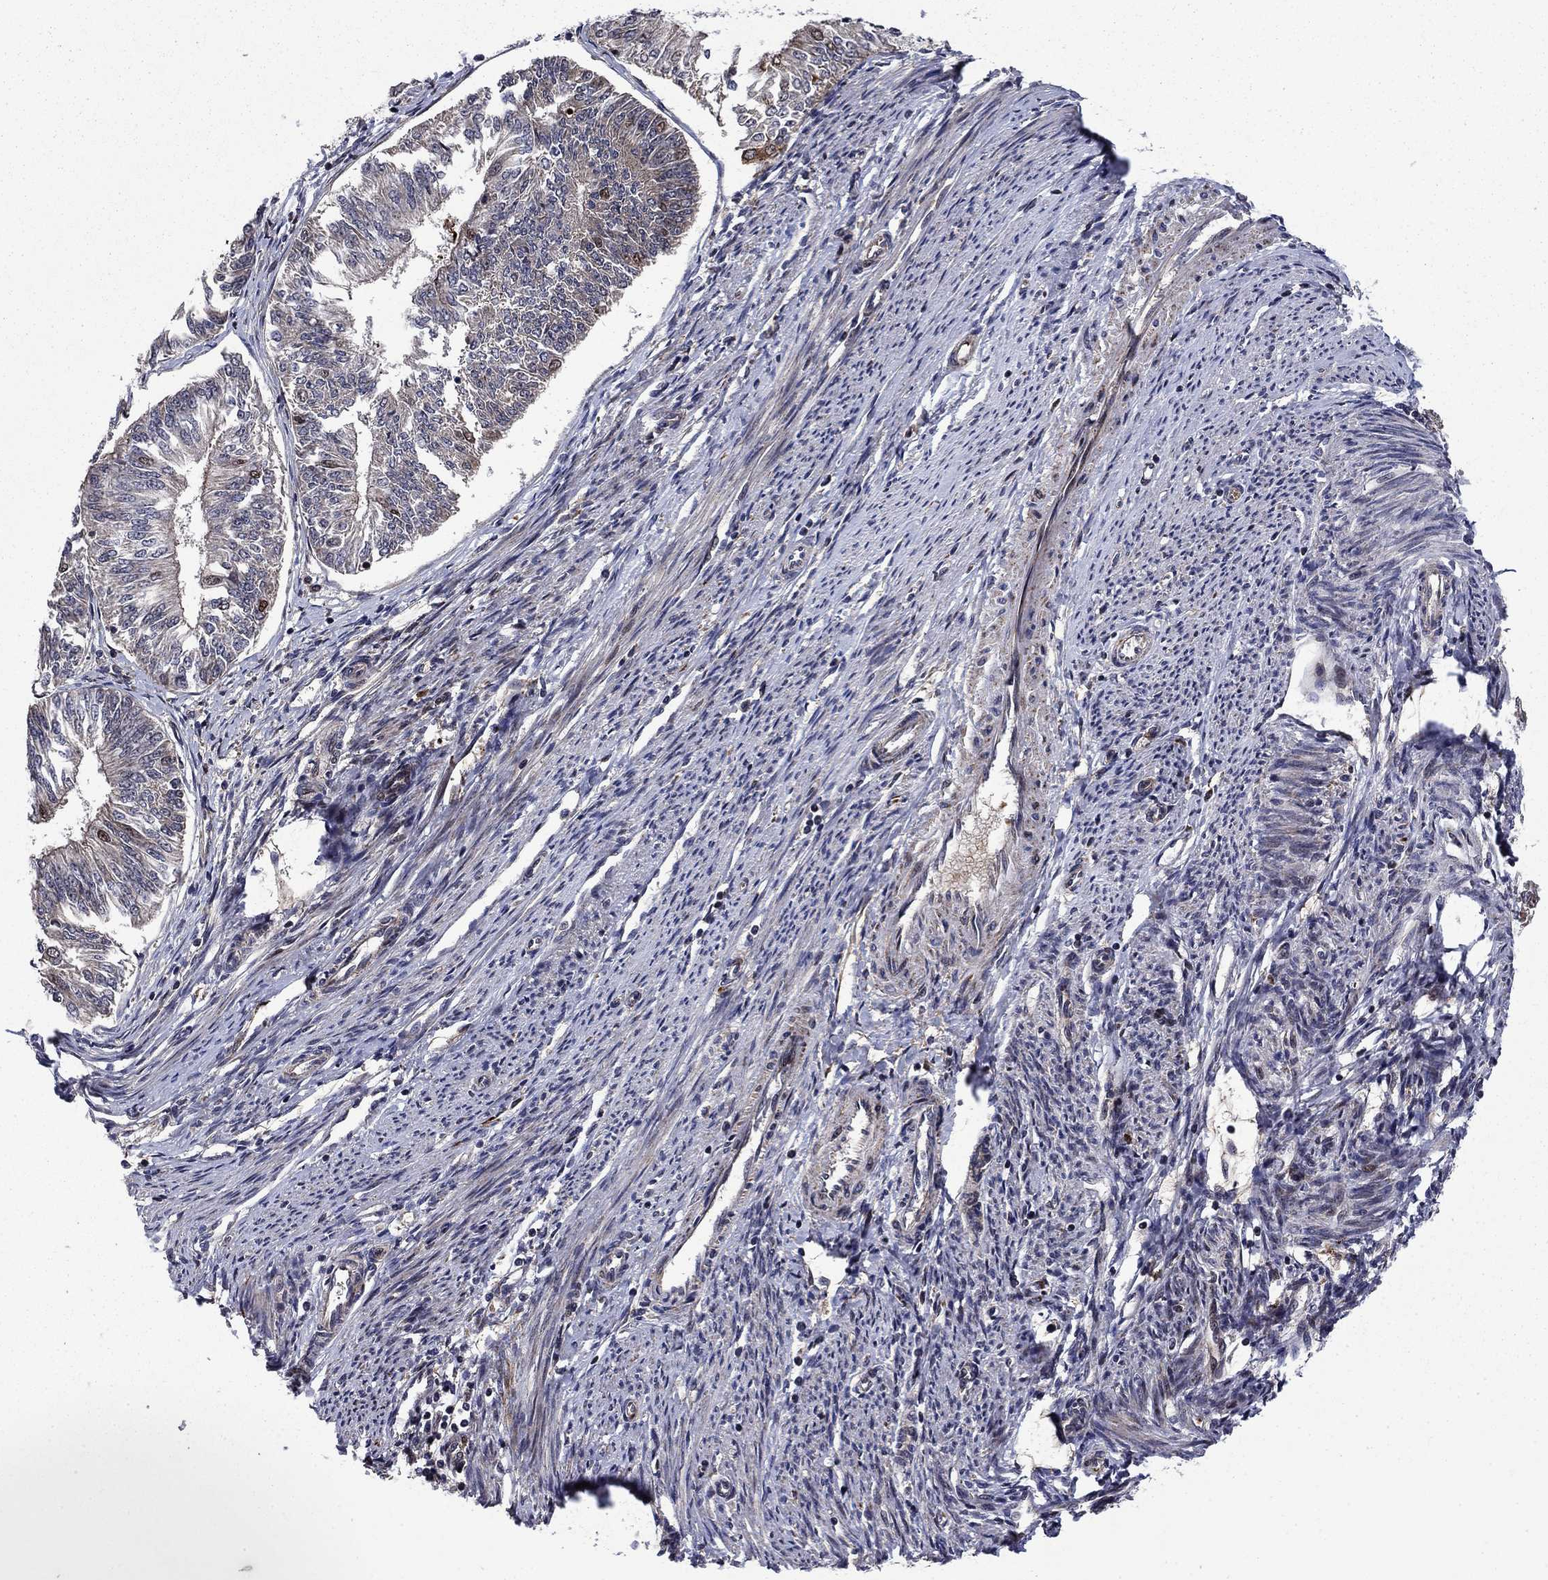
{"staining": {"intensity": "strong", "quantity": "<25%", "location": "cytoplasmic/membranous,nuclear"}, "tissue": "endometrial cancer", "cell_type": "Tumor cells", "image_type": "cancer", "snomed": [{"axis": "morphology", "description": "Adenocarcinoma, NOS"}, {"axis": "topography", "description": "Endometrium"}], "caption": "This is an image of IHC staining of endometrial cancer, which shows strong positivity in the cytoplasmic/membranous and nuclear of tumor cells.", "gene": "AGTPBP1", "patient": {"sex": "female", "age": 58}}